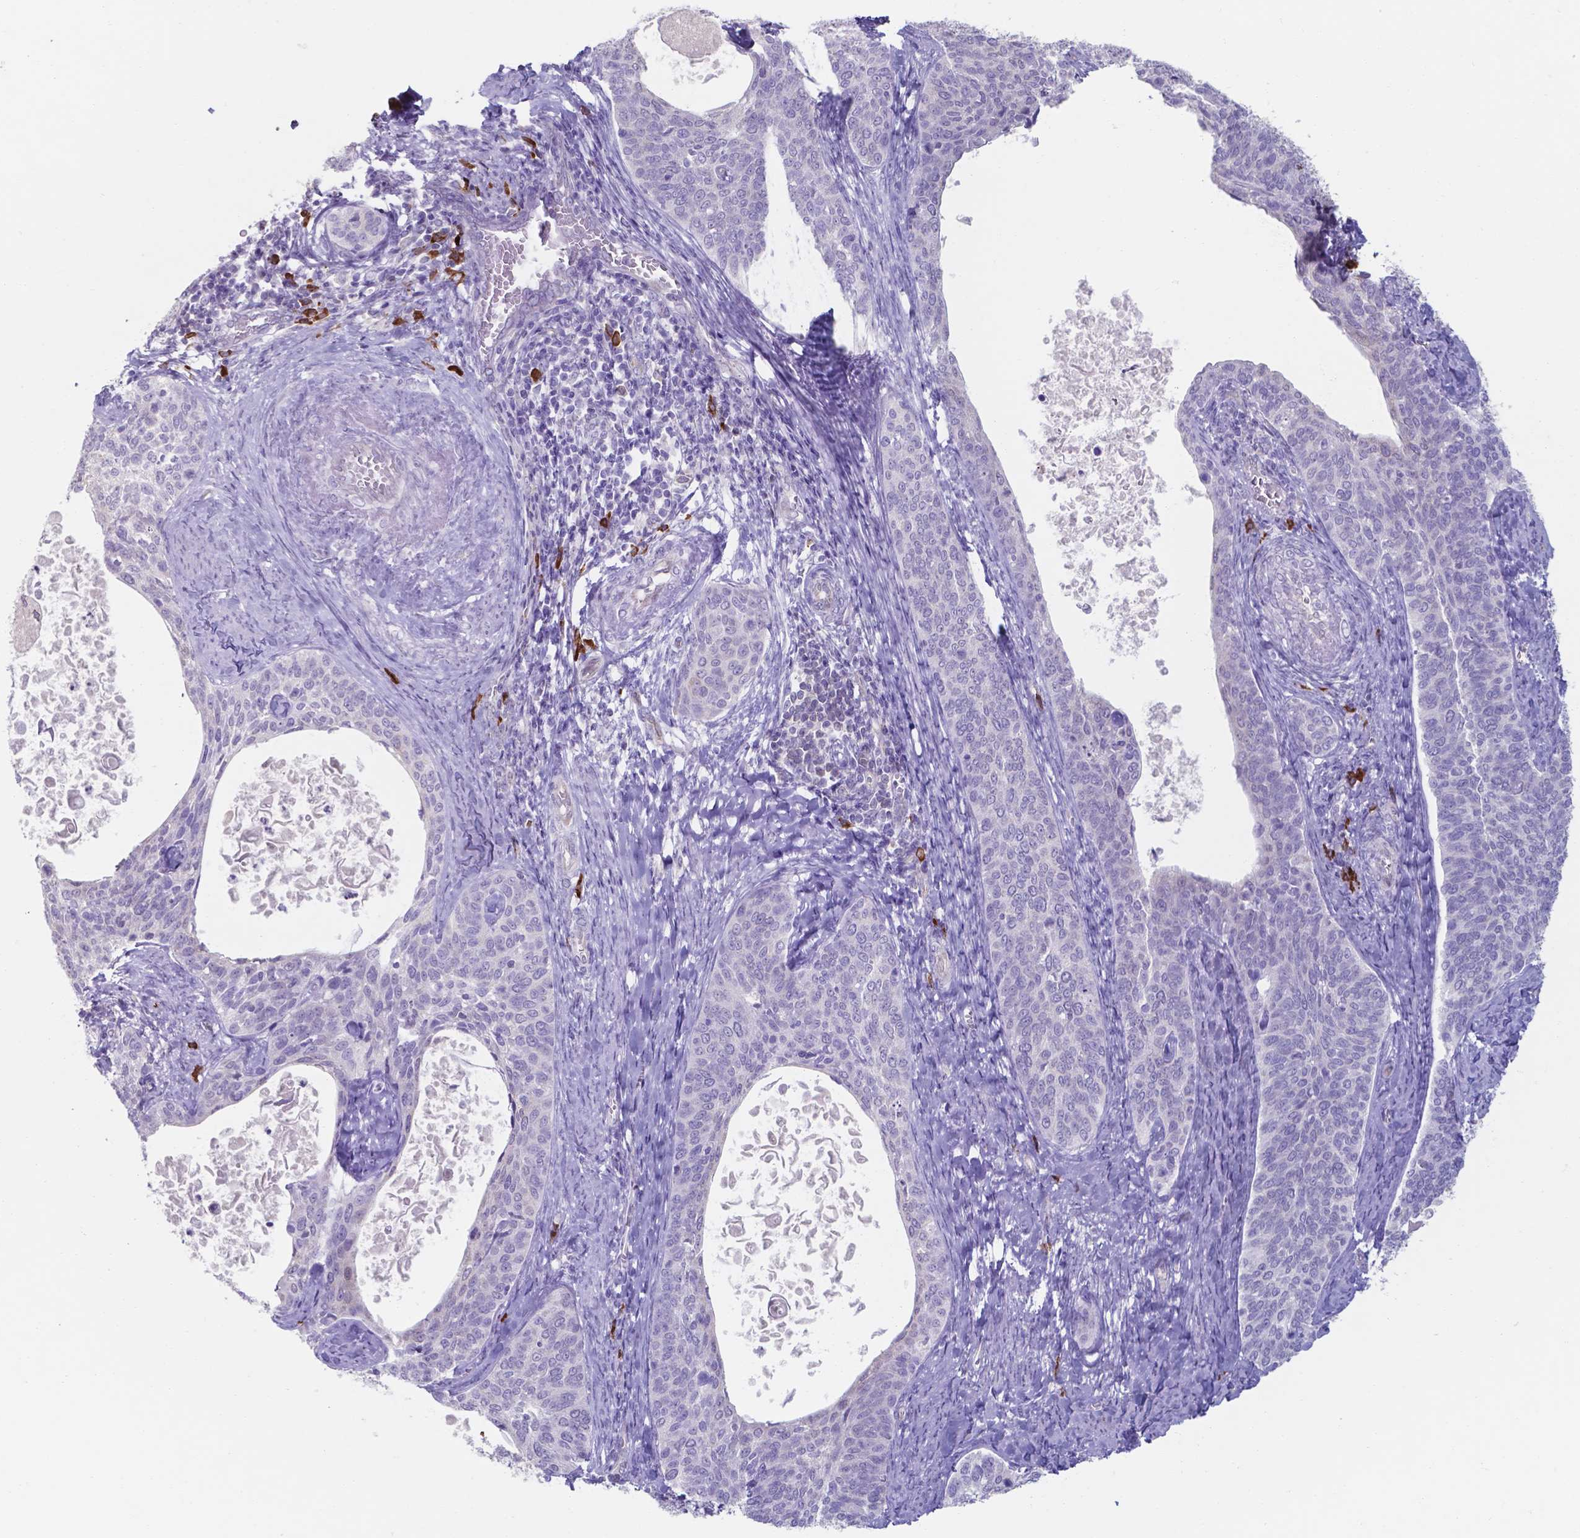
{"staining": {"intensity": "negative", "quantity": "none", "location": "none"}, "tissue": "cervical cancer", "cell_type": "Tumor cells", "image_type": "cancer", "snomed": [{"axis": "morphology", "description": "Squamous cell carcinoma, NOS"}, {"axis": "topography", "description": "Cervix"}], "caption": "Immunohistochemistry (IHC) image of human squamous cell carcinoma (cervical) stained for a protein (brown), which reveals no staining in tumor cells.", "gene": "UBE2J1", "patient": {"sex": "female", "age": 69}}